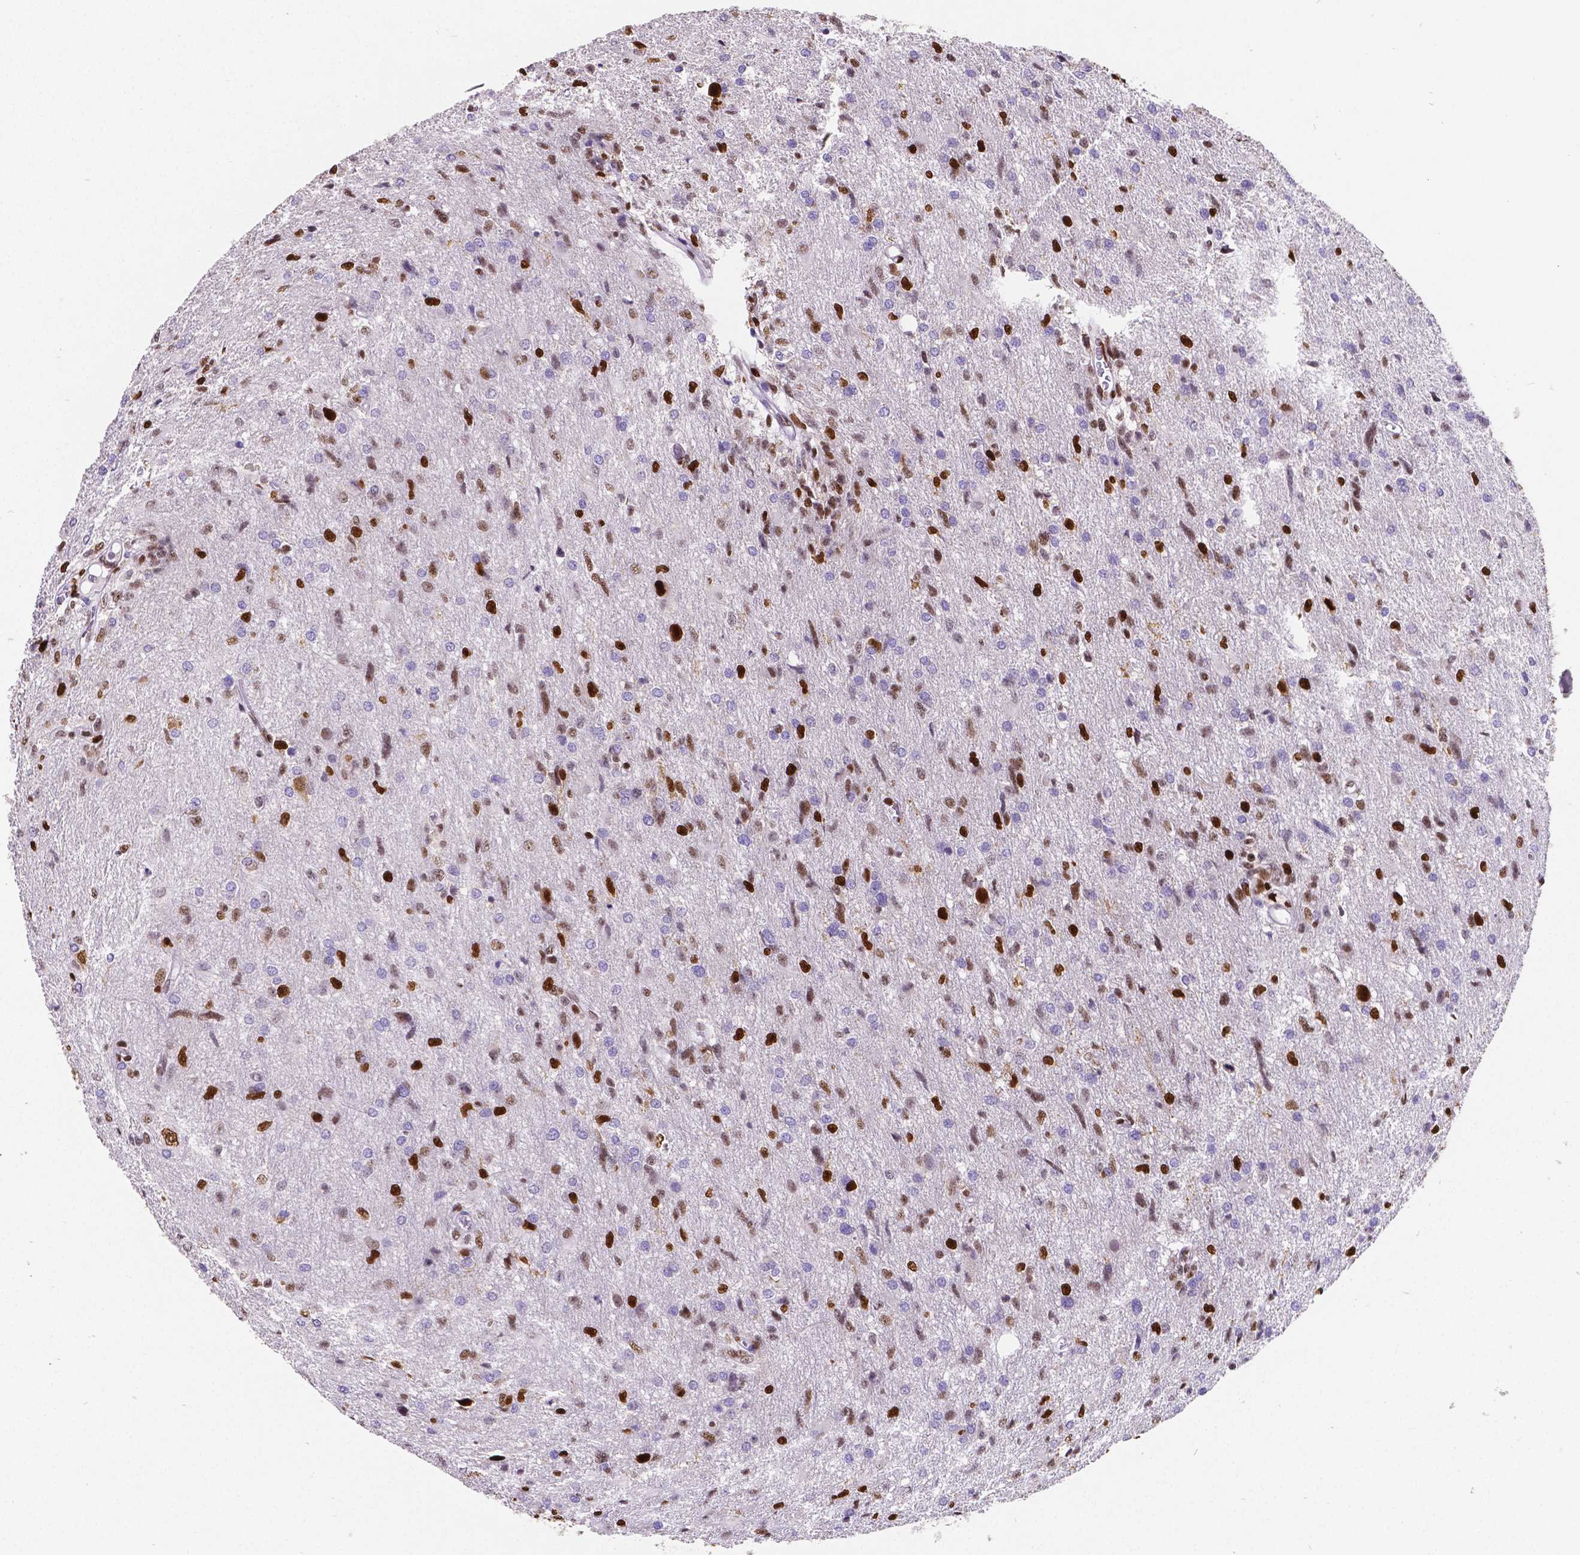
{"staining": {"intensity": "strong", "quantity": "<25%", "location": "nuclear"}, "tissue": "glioma", "cell_type": "Tumor cells", "image_type": "cancer", "snomed": [{"axis": "morphology", "description": "Glioma, malignant, High grade"}, {"axis": "topography", "description": "Brain"}], "caption": "An image showing strong nuclear staining in about <25% of tumor cells in glioma, as visualized by brown immunohistochemical staining.", "gene": "MEF2C", "patient": {"sex": "male", "age": 68}}